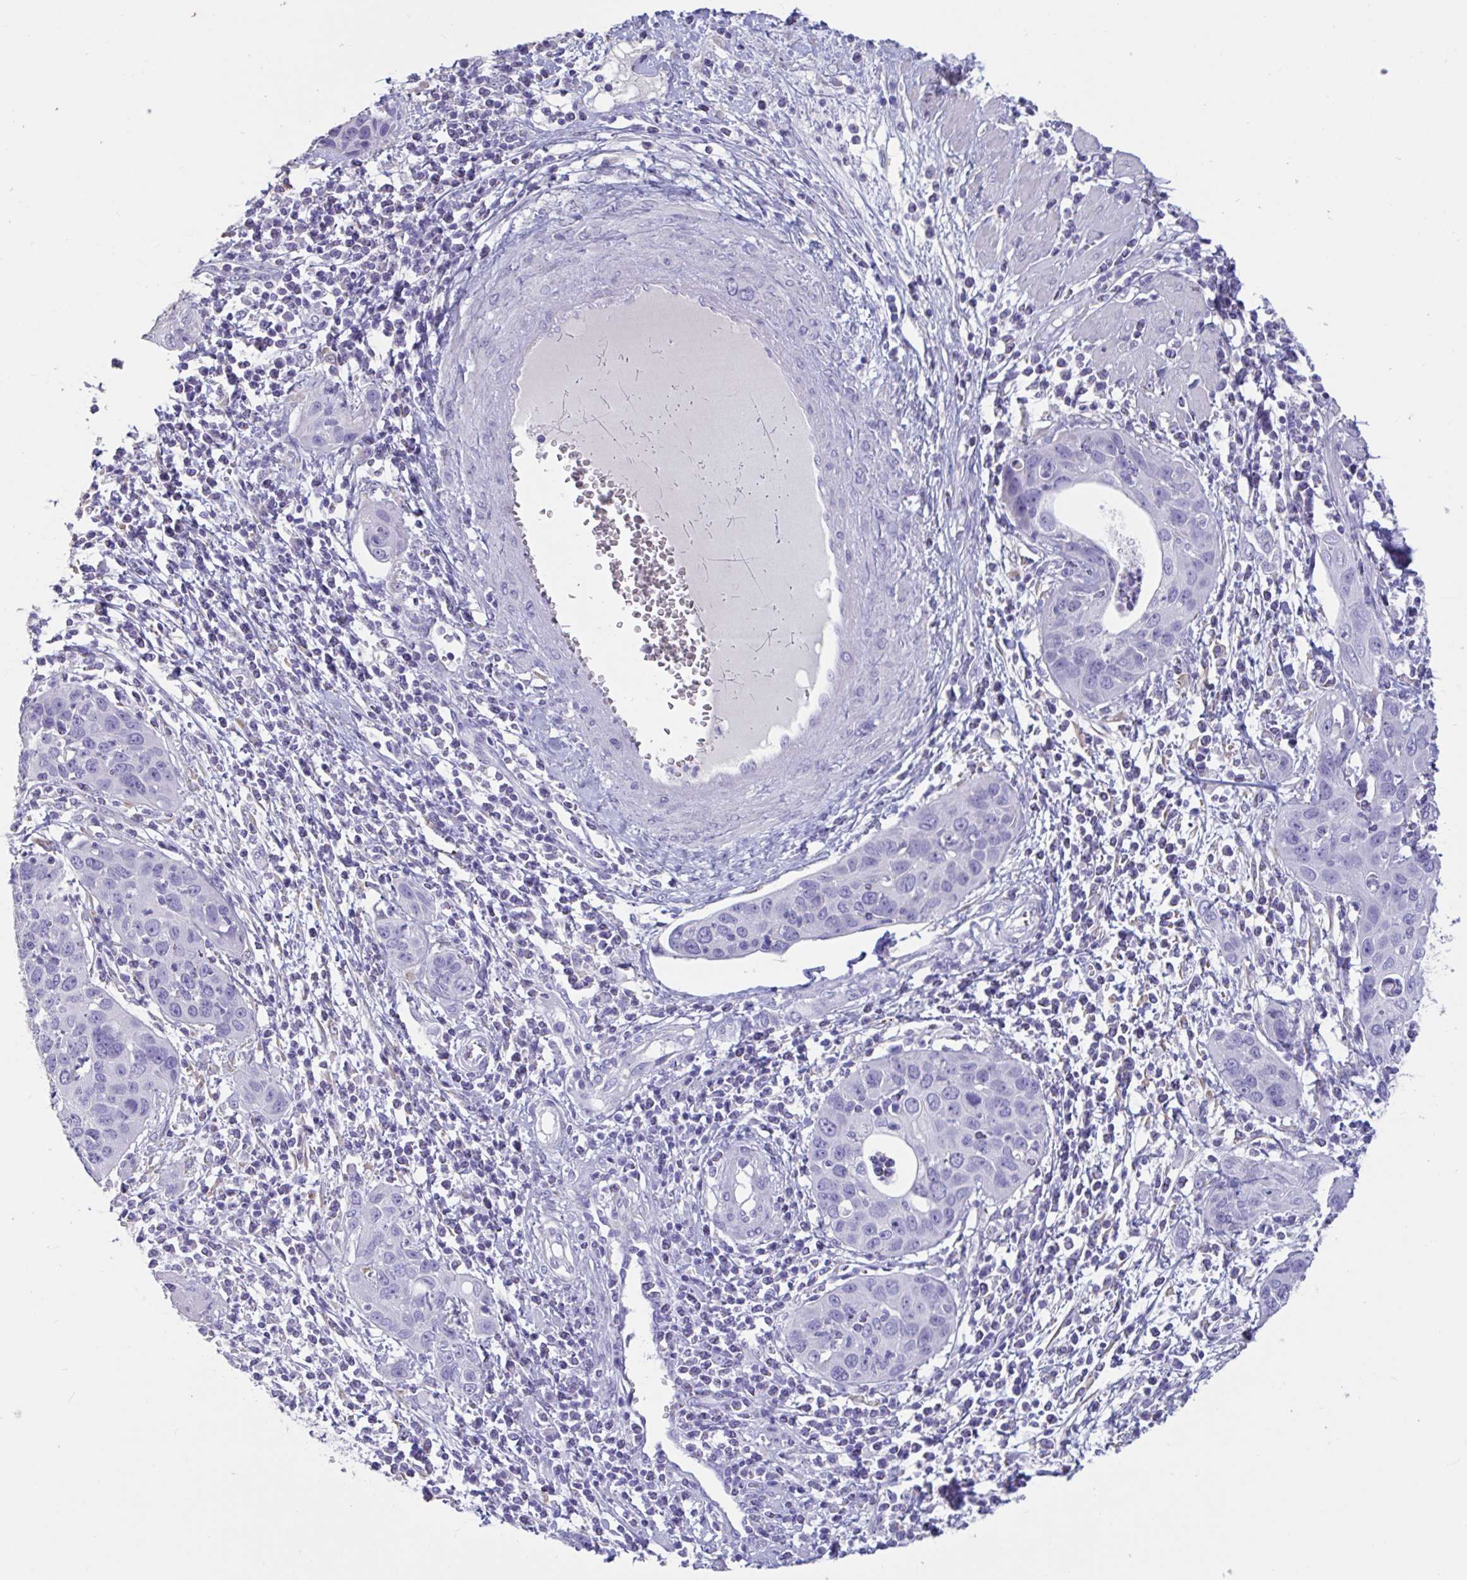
{"staining": {"intensity": "negative", "quantity": "none", "location": "none"}, "tissue": "cervical cancer", "cell_type": "Tumor cells", "image_type": "cancer", "snomed": [{"axis": "morphology", "description": "Squamous cell carcinoma, NOS"}, {"axis": "topography", "description": "Cervix"}], "caption": "The micrograph exhibits no significant staining in tumor cells of cervical squamous cell carcinoma.", "gene": "TNNC1", "patient": {"sex": "female", "age": 36}}